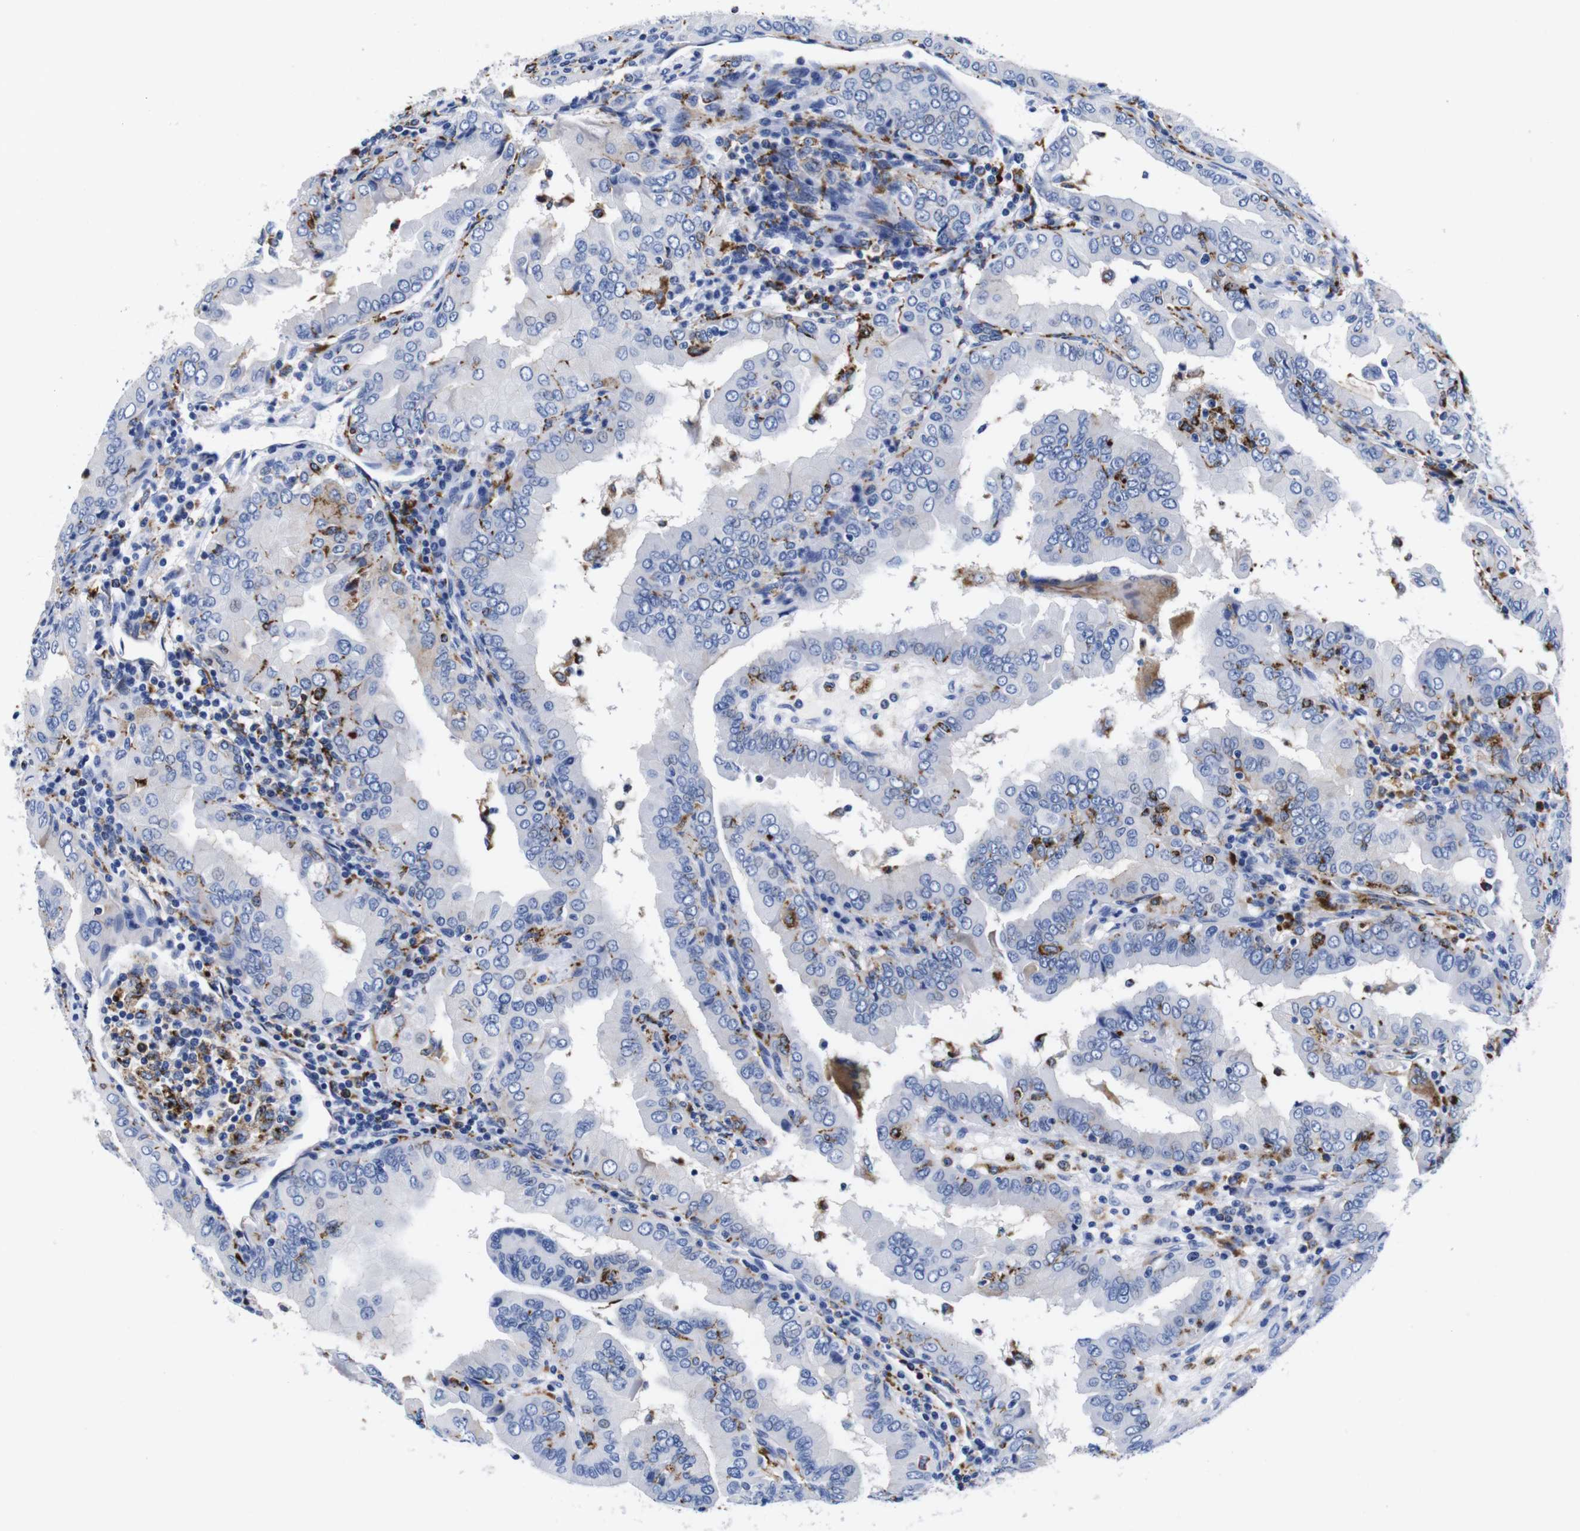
{"staining": {"intensity": "negative", "quantity": "none", "location": "none"}, "tissue": "thyroid cancer", "cell_type": "Tumor cells", "image_type": "cancer", "snomed": [{"axis": "morphology", "description": "Papillary adenocarcinoma, NOS"}, {"axis": "topography", "description": "Thyroid gland"}], "caption": "Human thyroid papillary adenocarcinoma stained for a protein using immunohistochemistry displays no staining in tumor cells.", "gene": "HLA-DMB", "patient": {"sex": "male", "age": 33}}